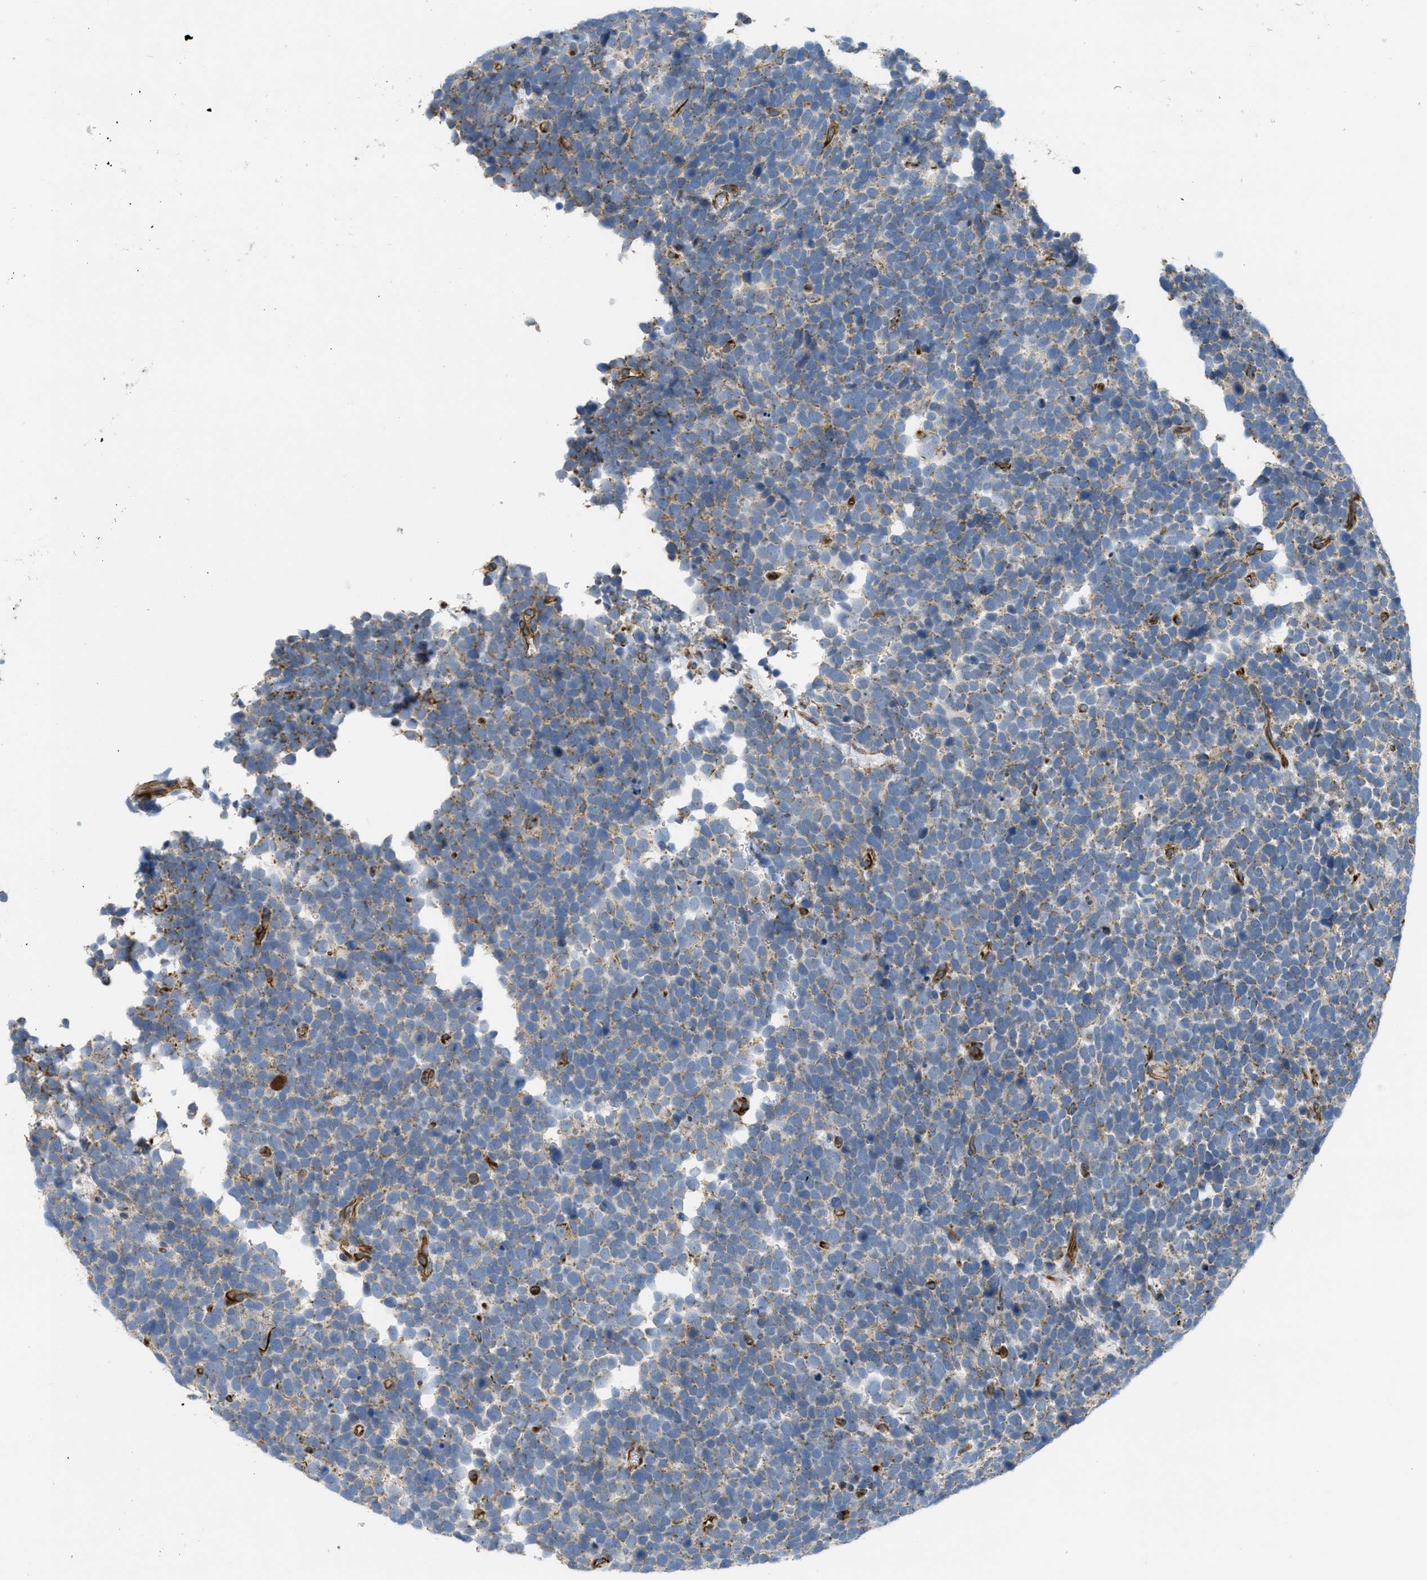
{"staining": {"intensity": "negative", "quantity": "none", "location": "none"}, "tissue": "urothelial cancer", "cell_type": "Tumor cells", "image_type": "cancer", "snomed": [{"axis": "morphology", "description": "Urothelial carcinoma, High grade"}, {"axis": "topography", "description": "Urinary bladder"}], "caption": "DAB immunohistochemical staining of human urothelial carcinoma (high-grade) displays no significant staining in tumor cells.", "gene": "BTN3A1", "patient": {"sex": "female", "age": 82}}